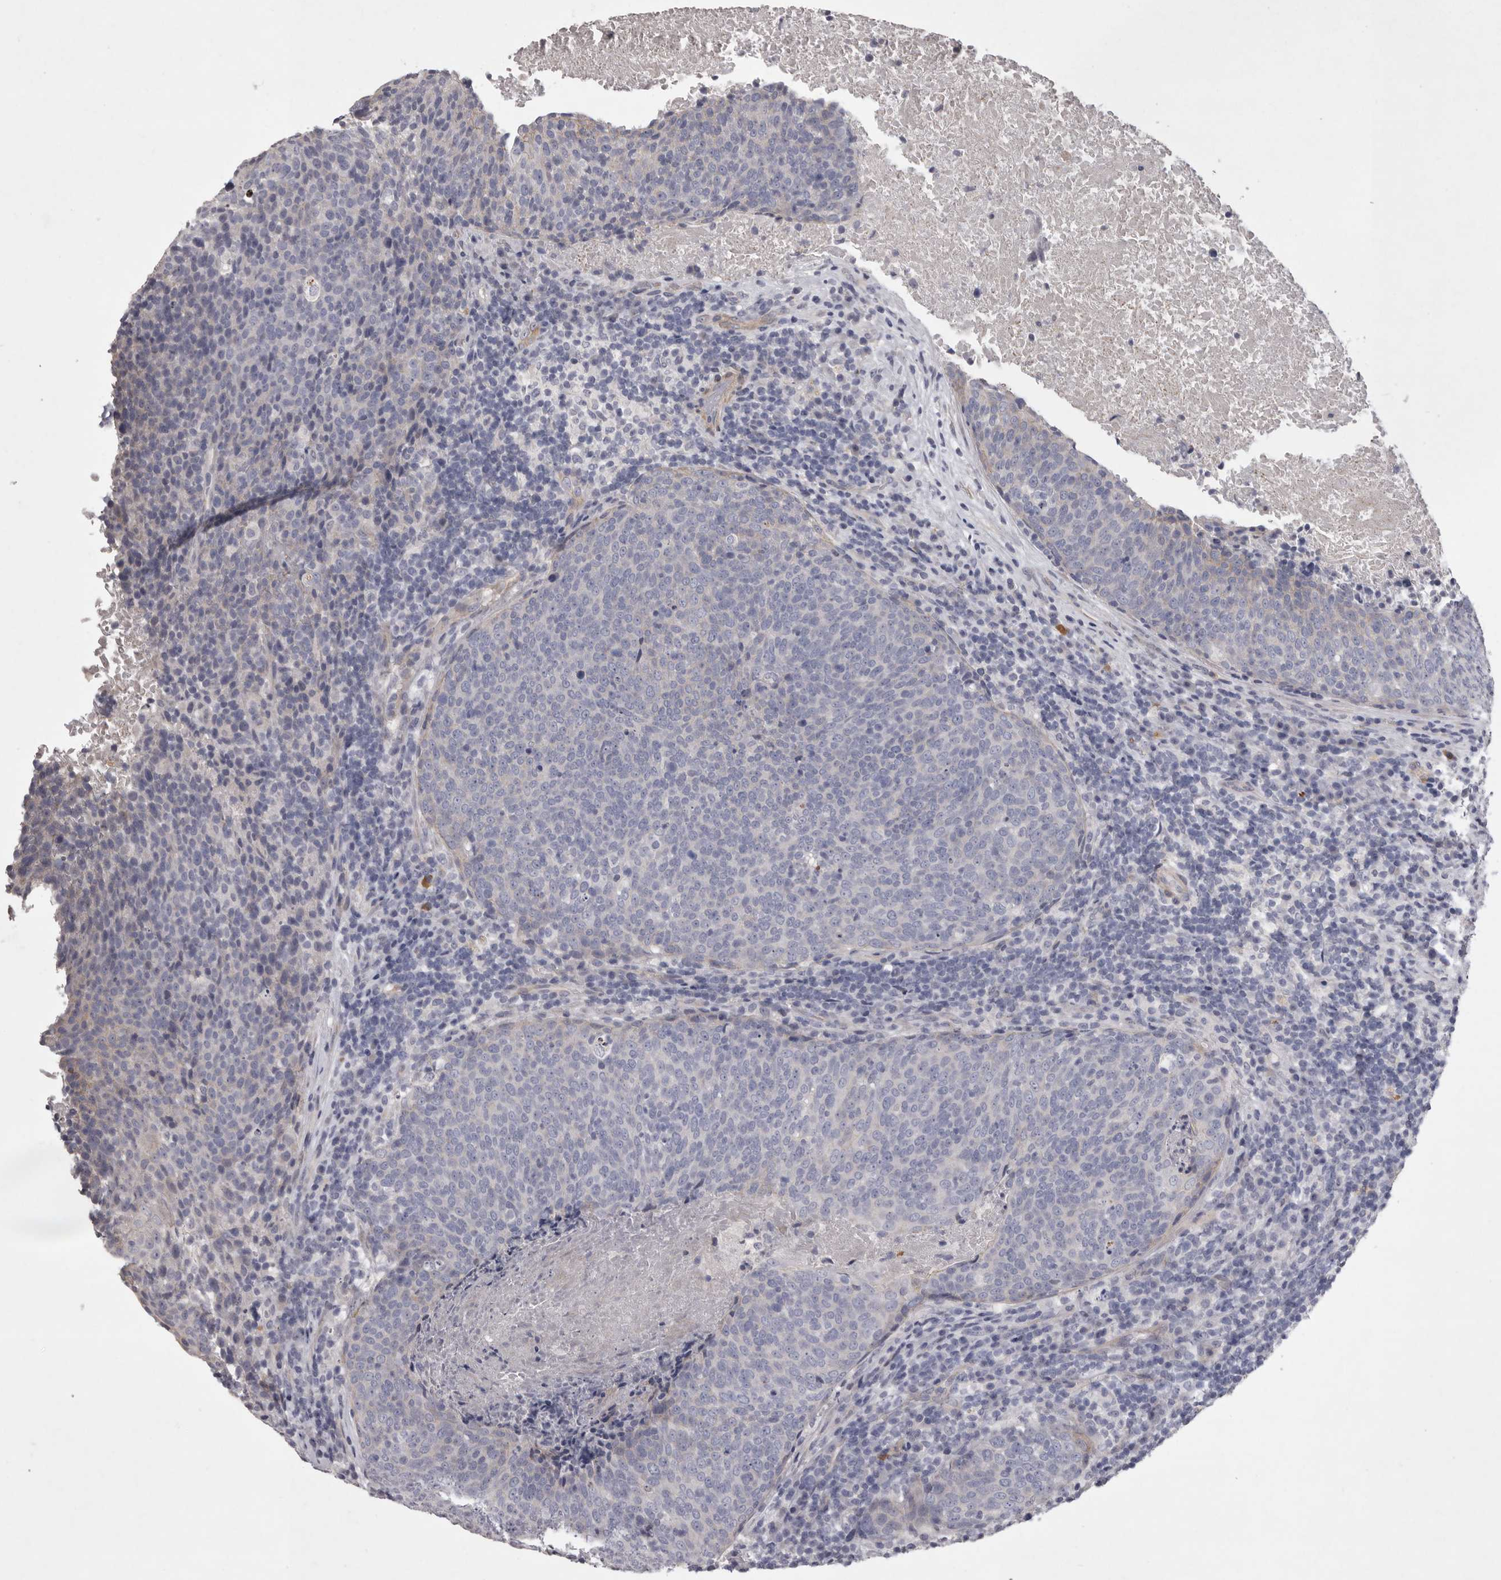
{"staining": {"intensity": "negative", "quantity": "none", "location": "none"}, "tissue": "head and neck cancer", "cell_type": "Tumor cells", "image_type": "cancer", "snomed": [{"axis": "morphology", "description": "Squamous cell carcinoma, NOS"}, {"axis": "morphology", "description": "Squamous cell carcinoma, metastatic, NOS"}, {"axis": "topography", "description": "Lymph node"}, {"axis": "topography", "description": "Head-Neck"}], "caption": "Tumor cells are negative for brown protein staining in head and neck cancer.", "gene": "NKAIN4", "patient": {"sex": "male", "age": 62}}